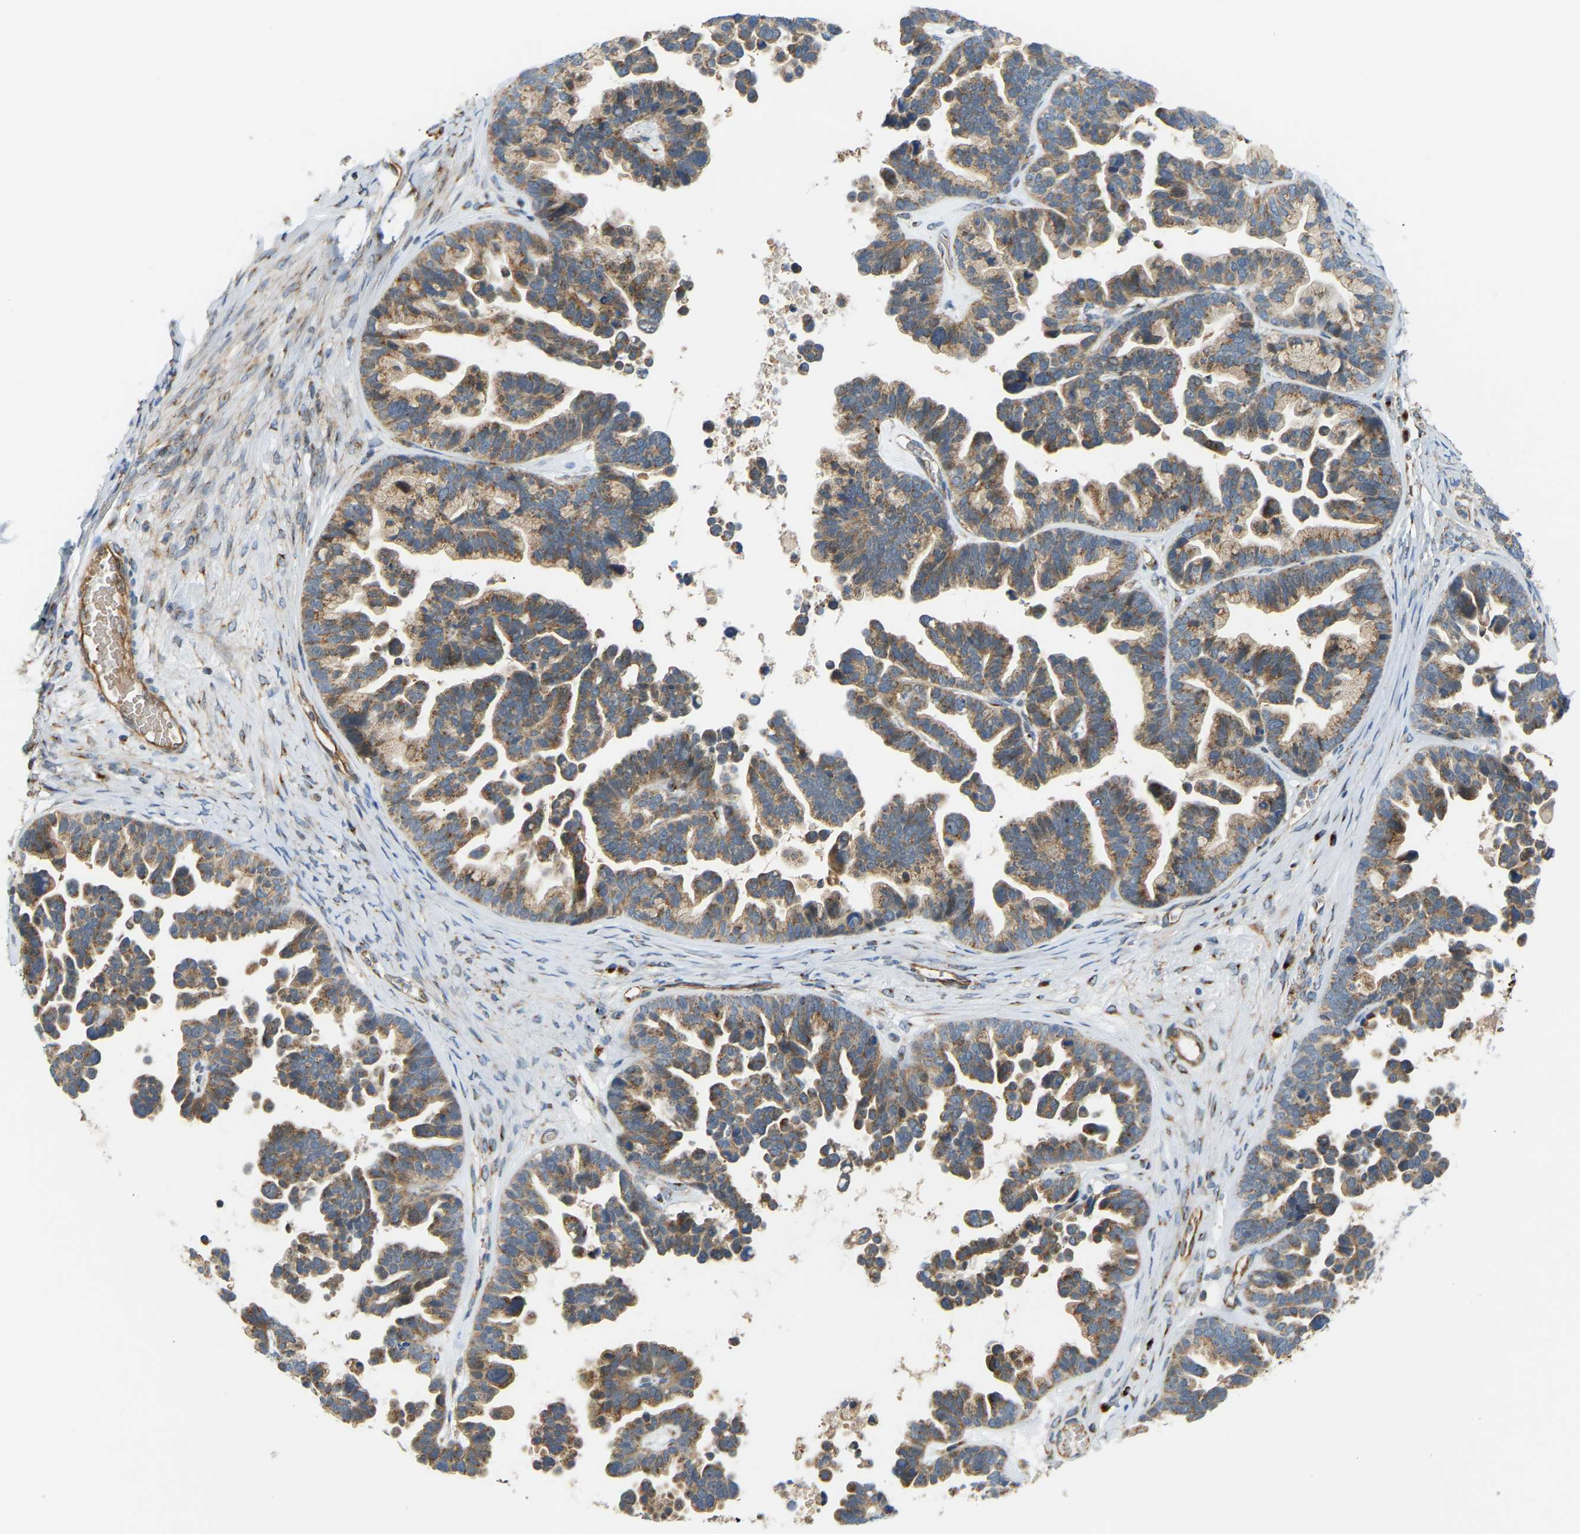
{"staining": {"intensity": "moderate", "quantity": ">75%", "location": "cytoplasmic/membranous"}, "tissue": "ovarian cancer", "cell_type": "Tumor cells", "image_type": "cancer", "snomed": [{"axis": "morphology", "description": "Cystadenocarcinoma, serous, NOS"}, {"axis": "topography", "description": "Ovary"}], "caption": "The photomicrograph shows staining of serous cystadenocarcinoma (ovarian), revealing moderate cytoplasmic/membranous protein expression (brown color) within tumor cells. Nuclei are stained in blue.", "gene": "YIPF2", "patient": {"sex": "female", "age": 56}}